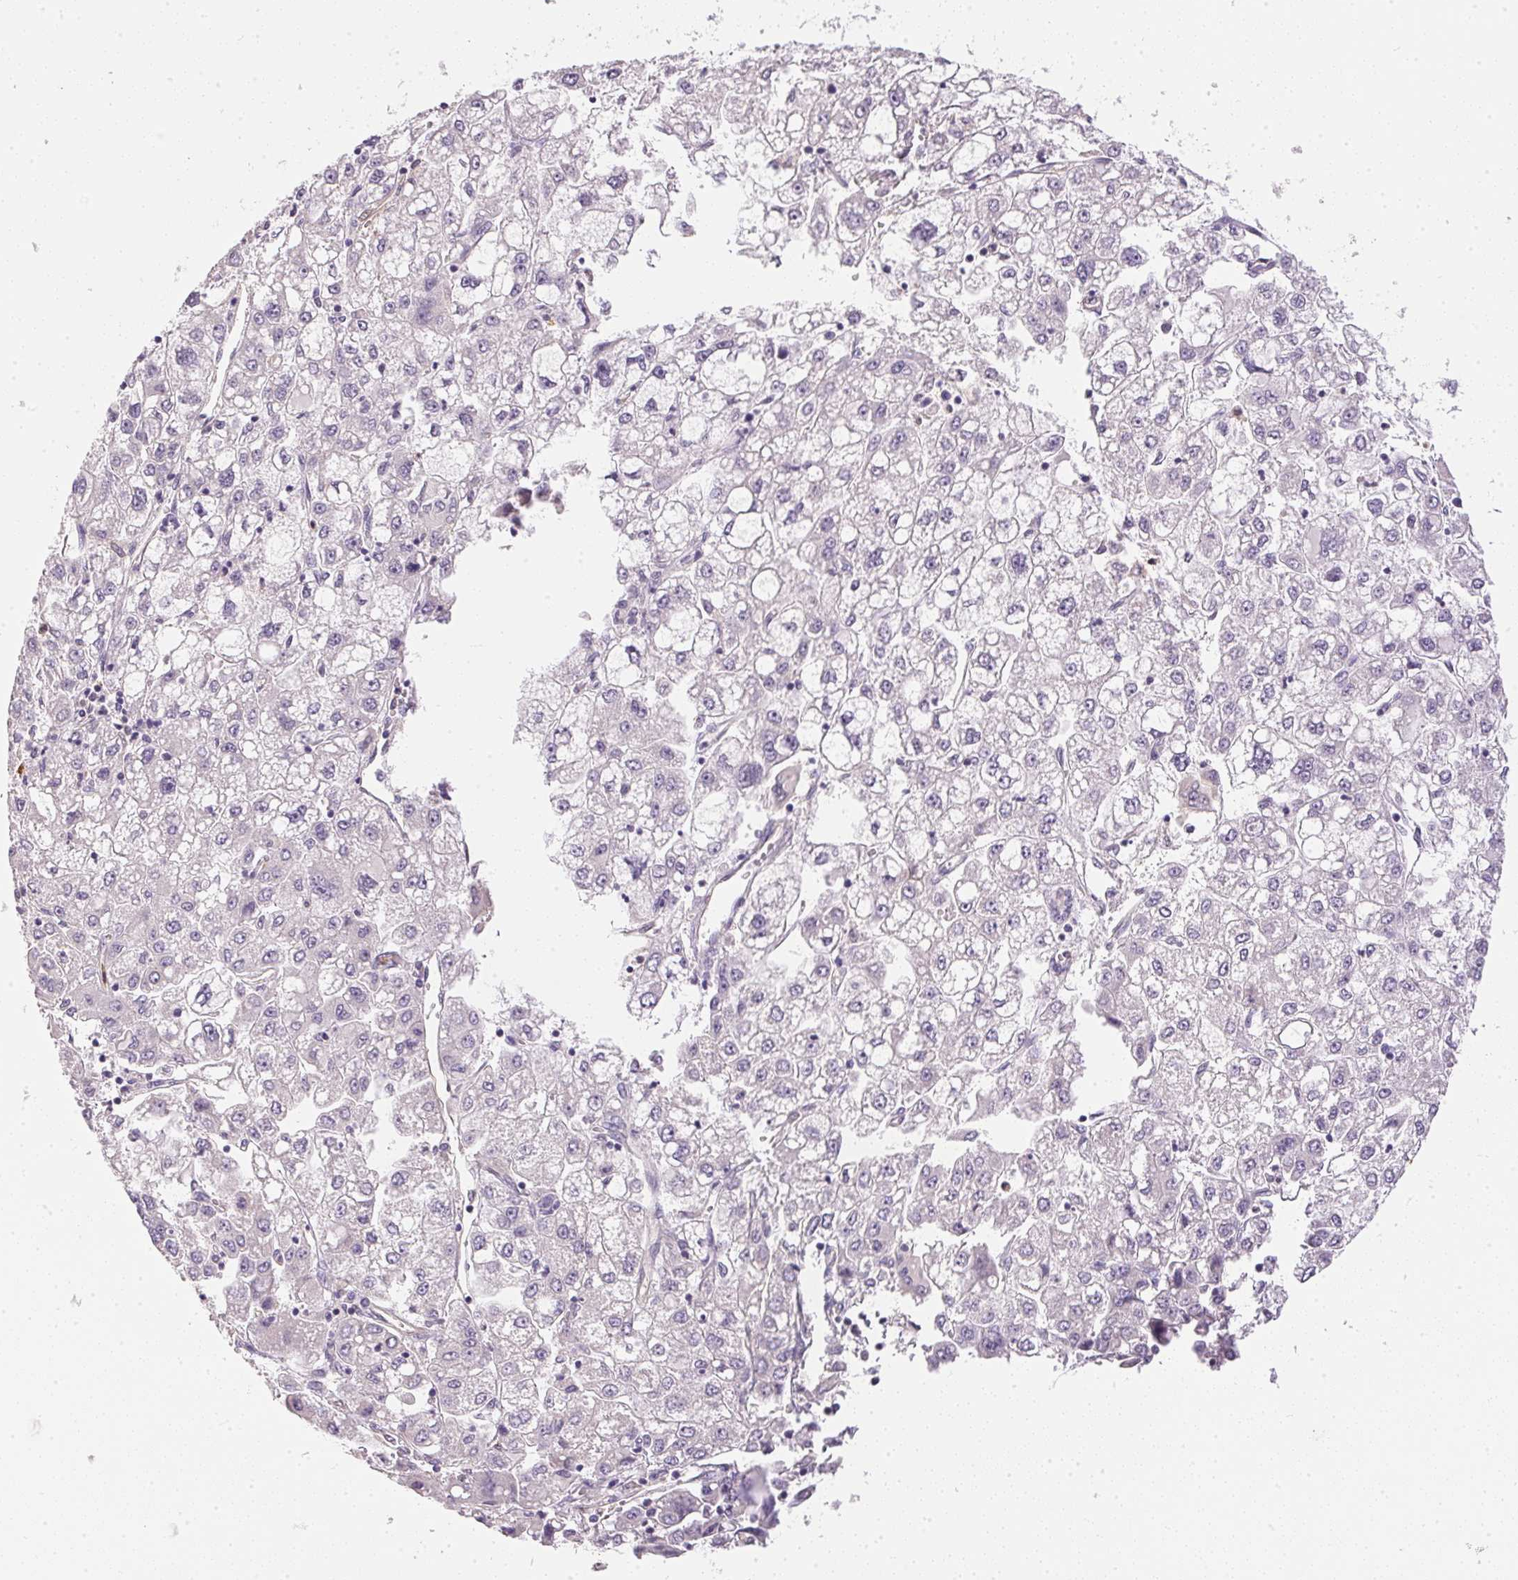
{"staining": {"intensity": "negative", "quantity": "none", "location": "none"}, "tissue": "liver cancer", "cell_type": "Tumor cells", "image_type": "cancer", "snomed": [{"axis": "morphology", "description": "Carcinoma, Hepatocellular, NOS"}, {"axis": "topography", "description": "Liver"}], "caption": "An immunohistochemistry photomicrograph of liver hepatocellular carcinoma is shown. There is no staining in tumor cells of liver hepatocellular carcinoma.", "gene": "S100A3", "patient": {"sex": "male", "age": 40}}